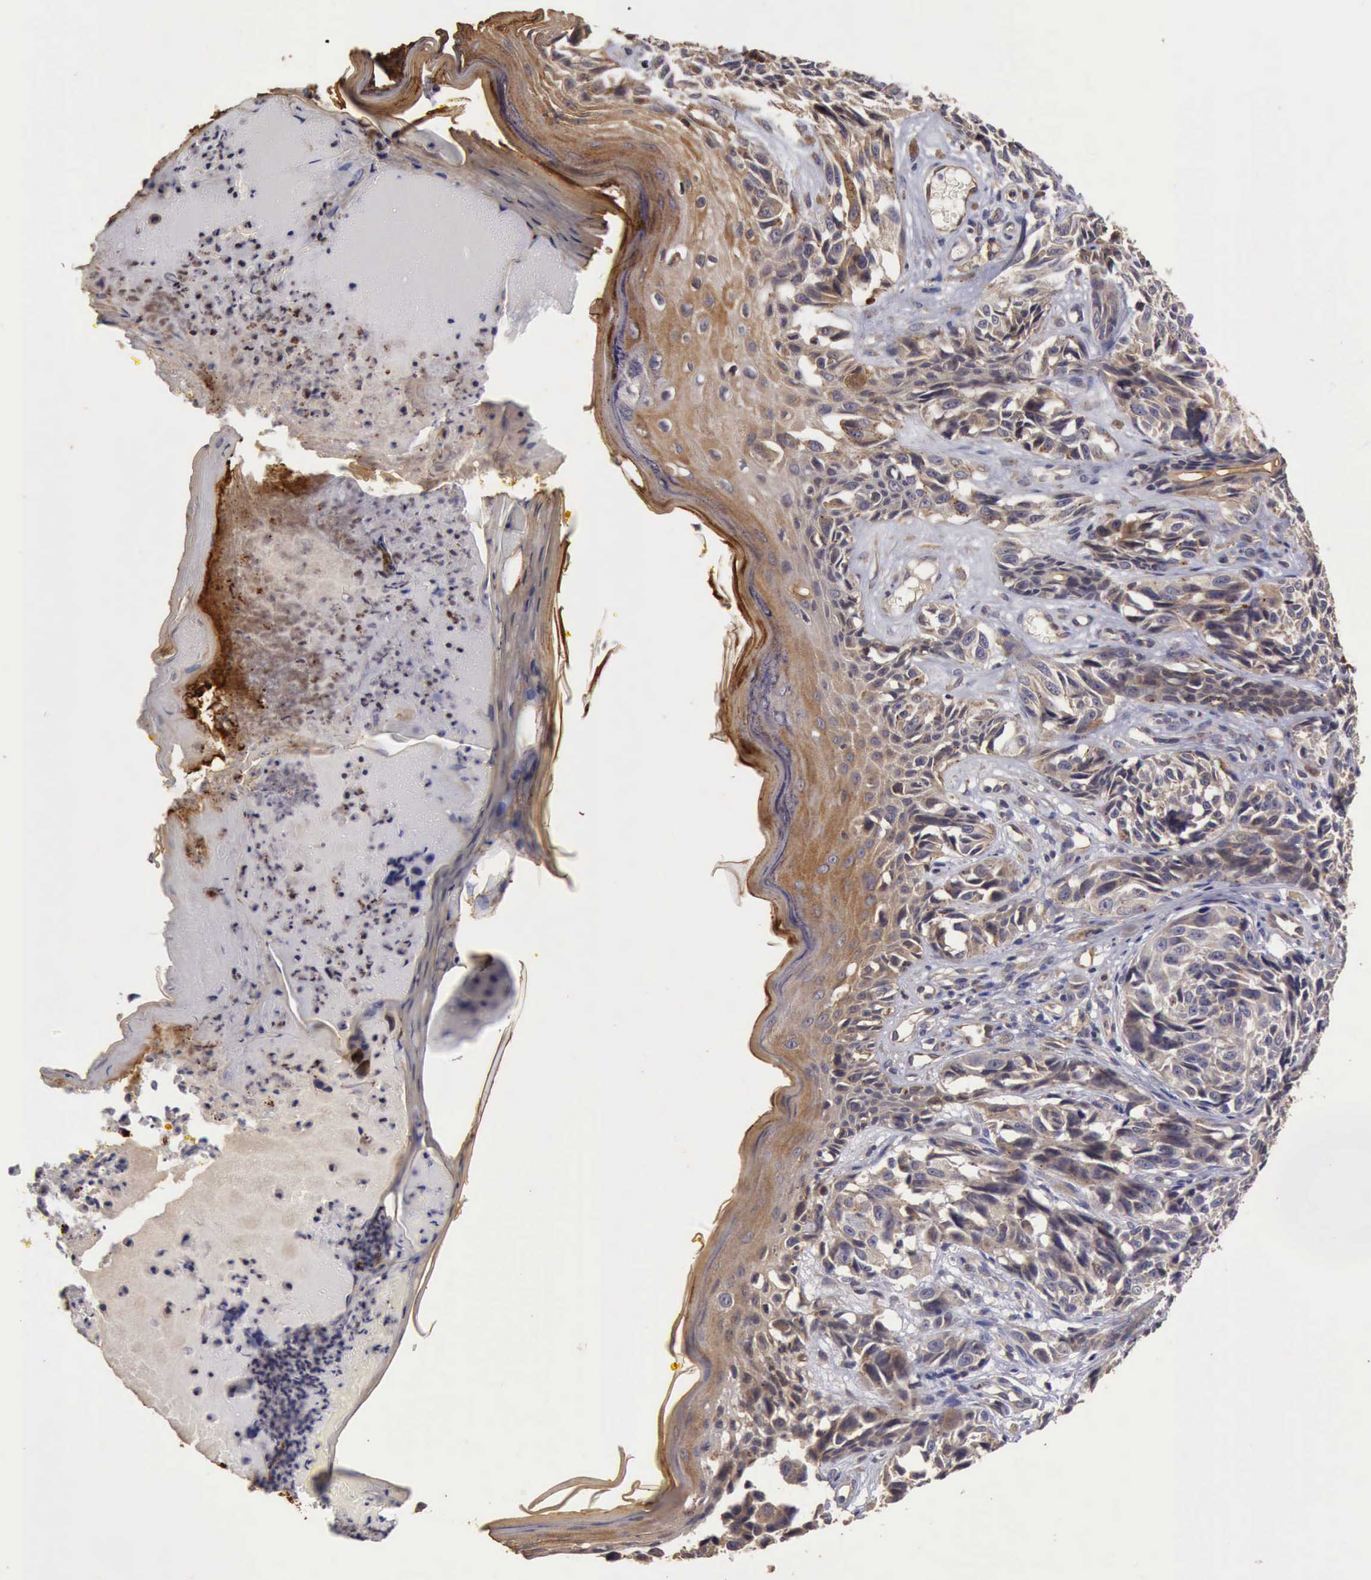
{"staining": {"intensity": "negative", "quantity": "none", "location": "none"}, "tissue": "melanoma", "cell_type": "Tumor cells", "image_type": "cancer", "snomed": [{"axis": "morphology", "description": "Malignant melanoma, NOS"}, {"axis": "topography", "description": "Skin"}], "caption": "This is an immunohistochemistry micrograph of malignant melanoma. There is no expression in tumor cells.", "gene": "BMX", "patient": {"sex": "male", "age": 67}}